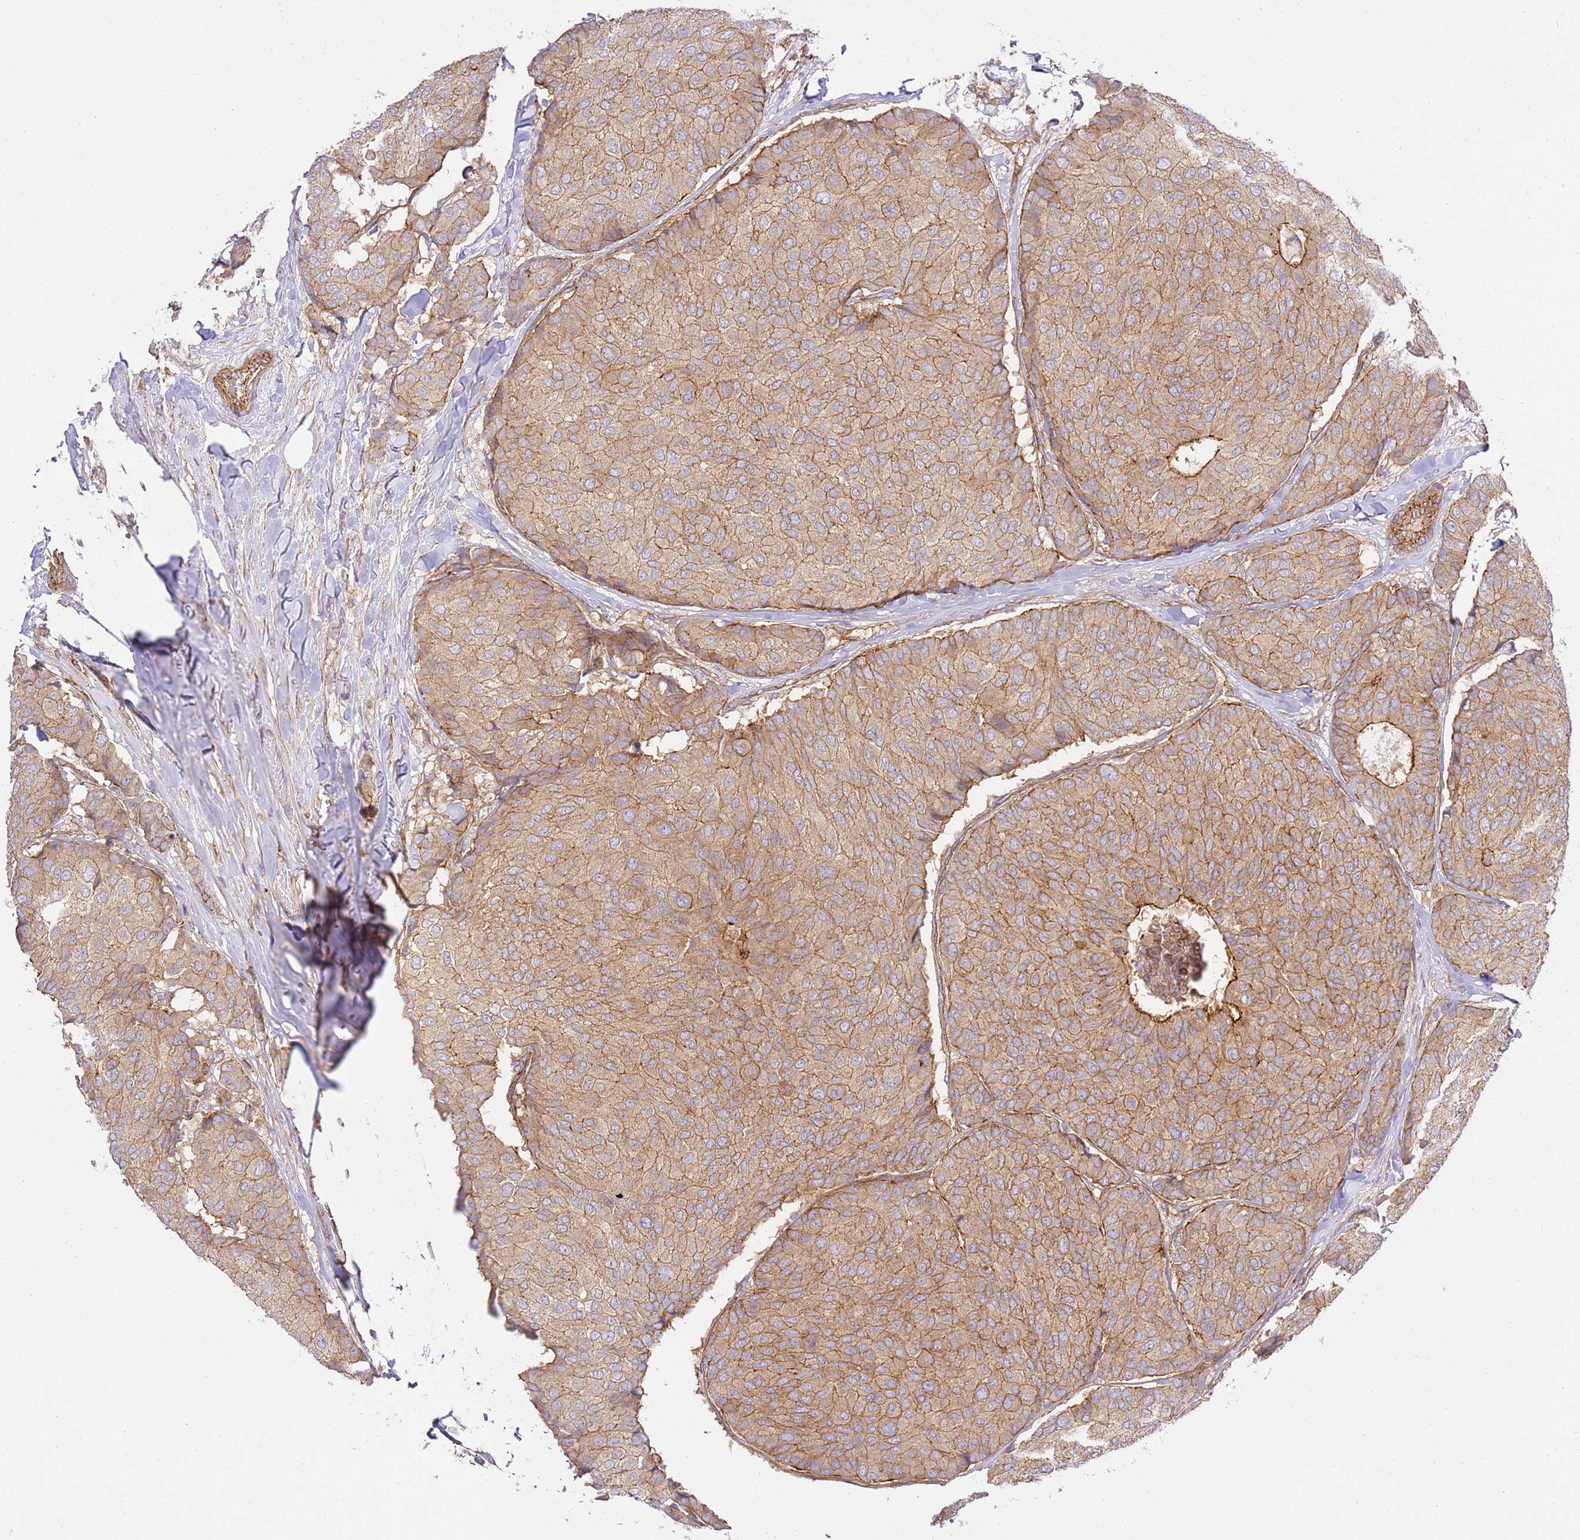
{"staining": {"intensity": "moderate", "quantity": ">75%", "location": "cytoplasmic/membranous"}, "tissue": "breast cancer", "cell_type": "Tumor cells", "image_type": "cancer", "snomed": [{"axis": "morphology", "description": "Duct carcinoma"}, {"axis": "topography", "description": "Breast"}], "caption": "The immunohistochemical stain shows moderate cytoplasmic/membranous expression in tumor cells of infiltrating ductal carcinoma (breast) tissue.", "gene": "EFCAB8", "patient": {"sex": "female", "age": 75}}